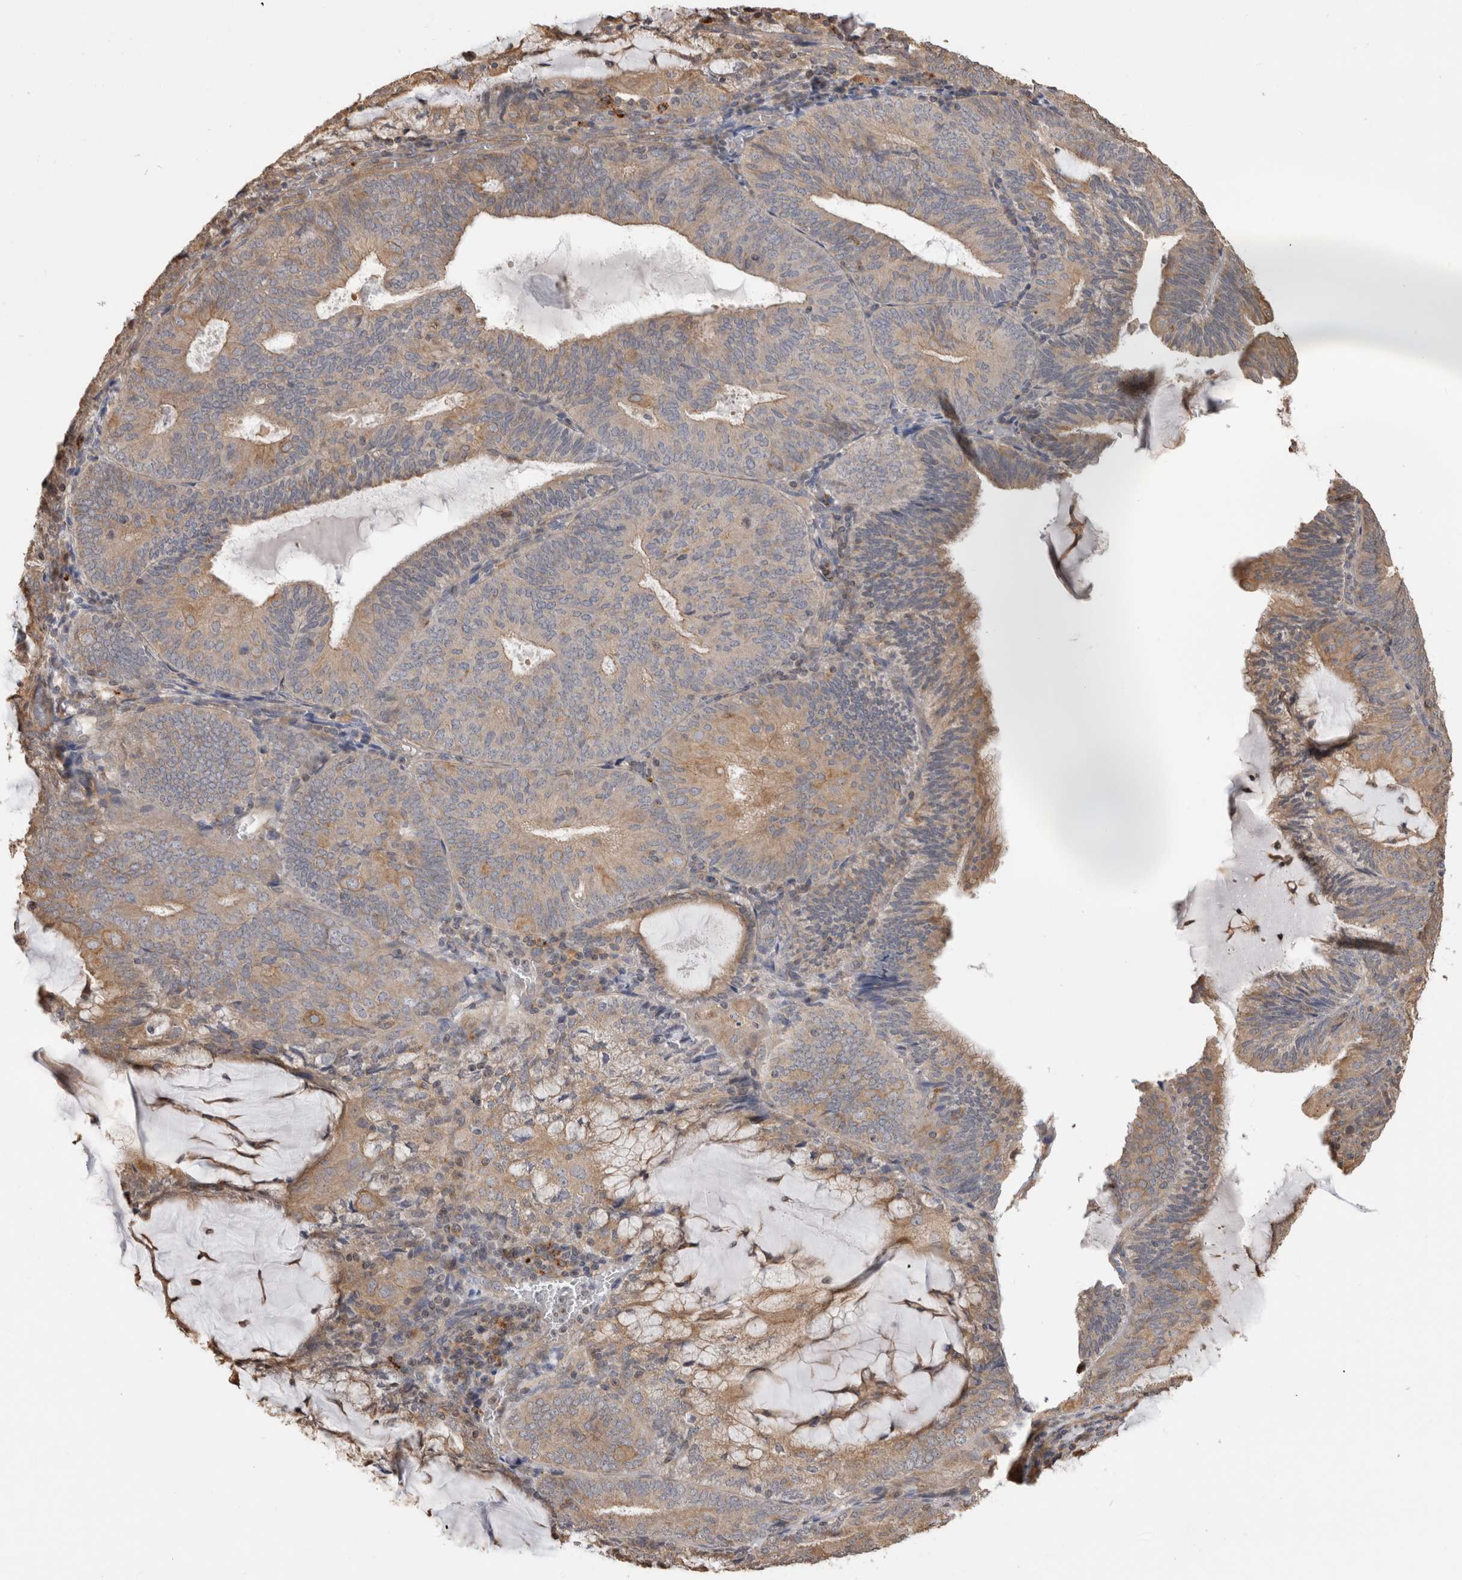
{"staining": {"intensity": "moderate", "quantity": "25%-75%", "location": "cytoplasmic/membranous"}, "tissue": "endometrial cancer", "cell_type": "Tumor cells", "image_type": "cancer", "snomed": [{"axis": "morphology", "description": "Adenocarcinoma, NOS"}, {"axis": "topography", "description": "Endometrium"}], "caption": "Adenocarcinoma (endometrial) stained for a protein (brown) exhibits moderate cytoplasmic/membranous positive staining in approximately 25%-75% of tumor cells.", "gene": "CLIP1", "patient": {"sex": "female", "age": 81}}